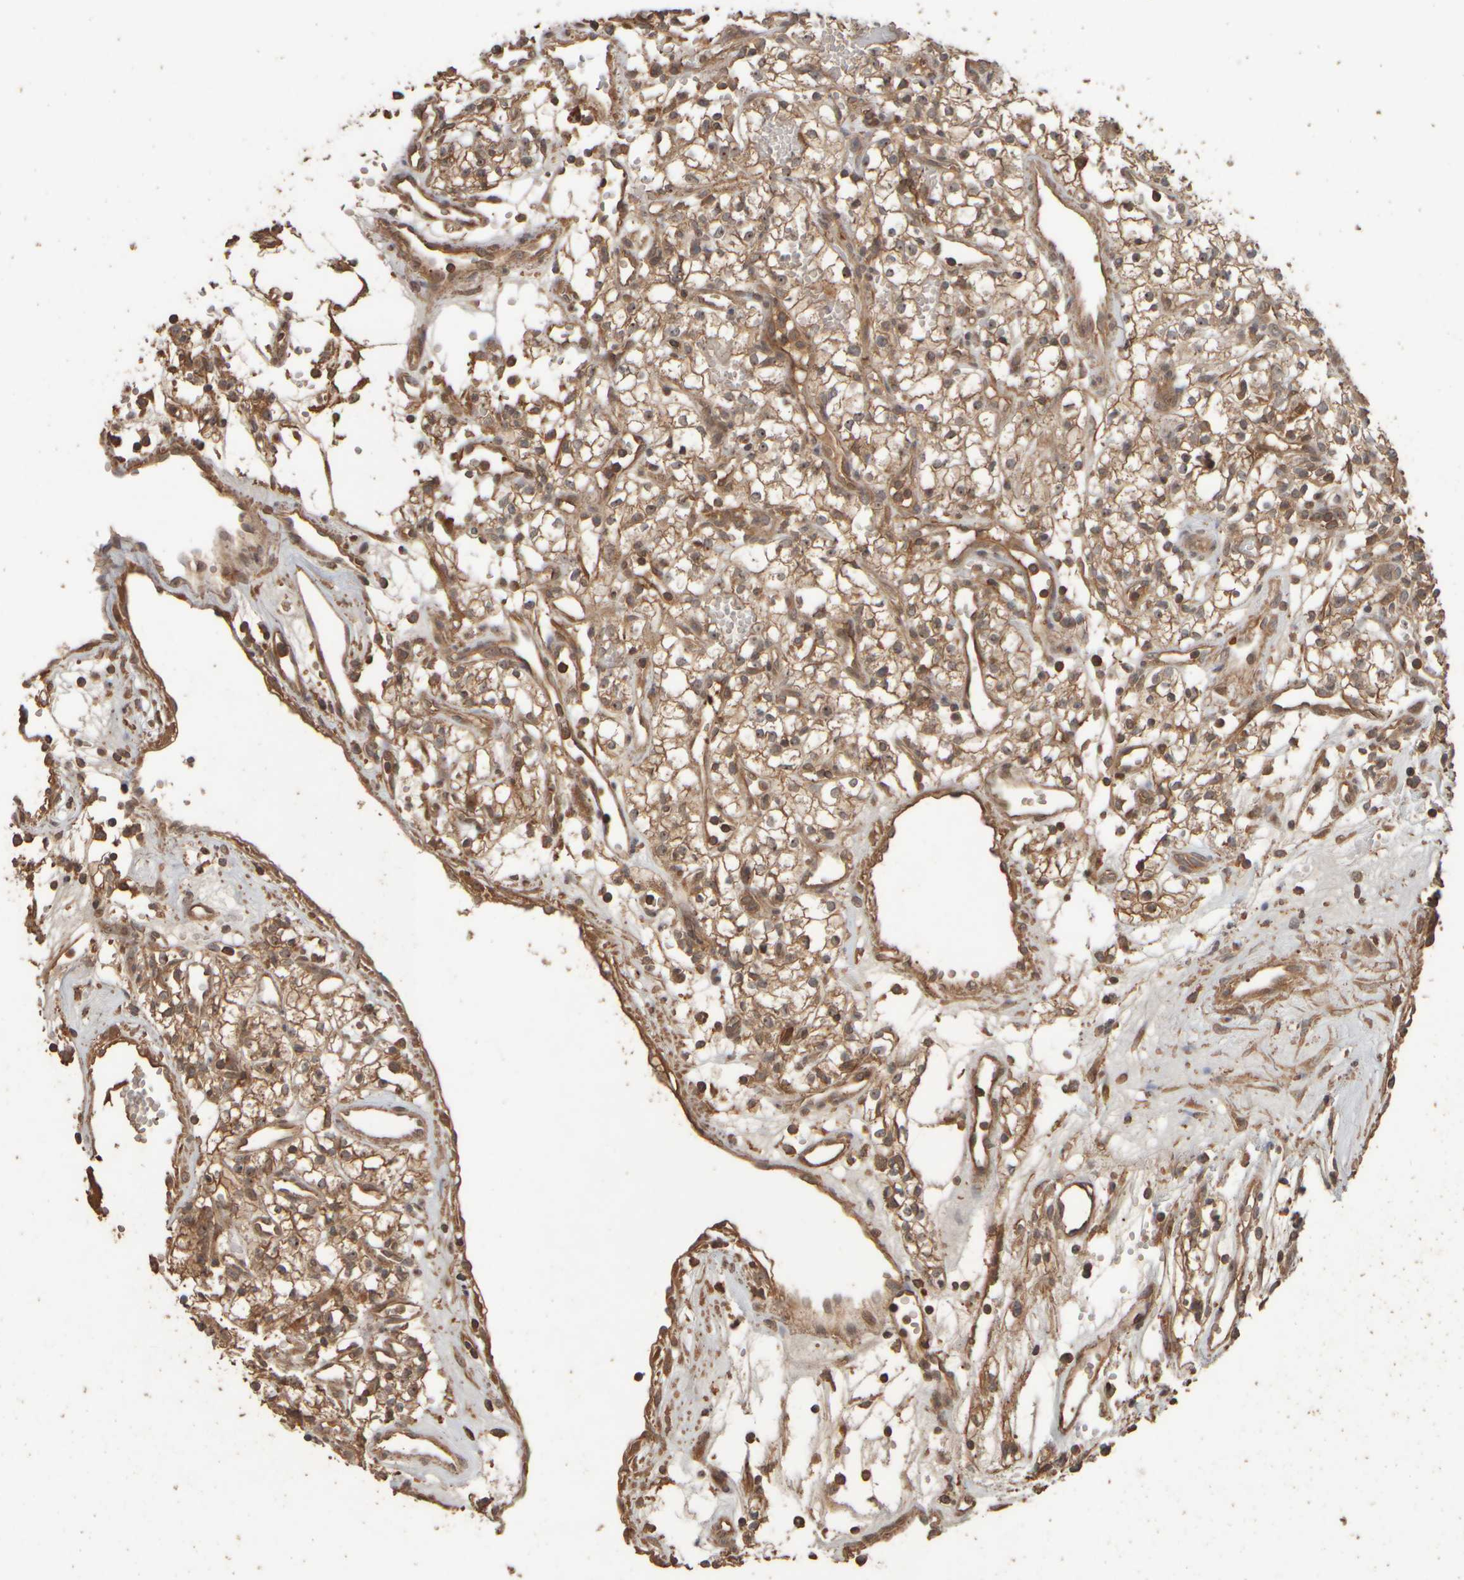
{"staining": {"intensity": "moderate", "quantity": ">75%", "location": "cytoplasmic/membranous,nuclear"}, "tissue": "renal cancer", "cell_type": "Tumor cells", "image_type": "cancer", "snomed": [{"axis": "morphology", "description": "Adenocarcinoma, NOS"}, {"axis": "topography", "description": "Kidney"}], "caption": "High-power microscopy captured an immunohistochemistry photomicrograph of renal adenocarcinoma, revealing moderate cytoplasmic/membranous and nuclear positivity in approximately >75% of tumor cells.", "gene": "SPHK1", "patient": {"sex": "male", "age": 59}}